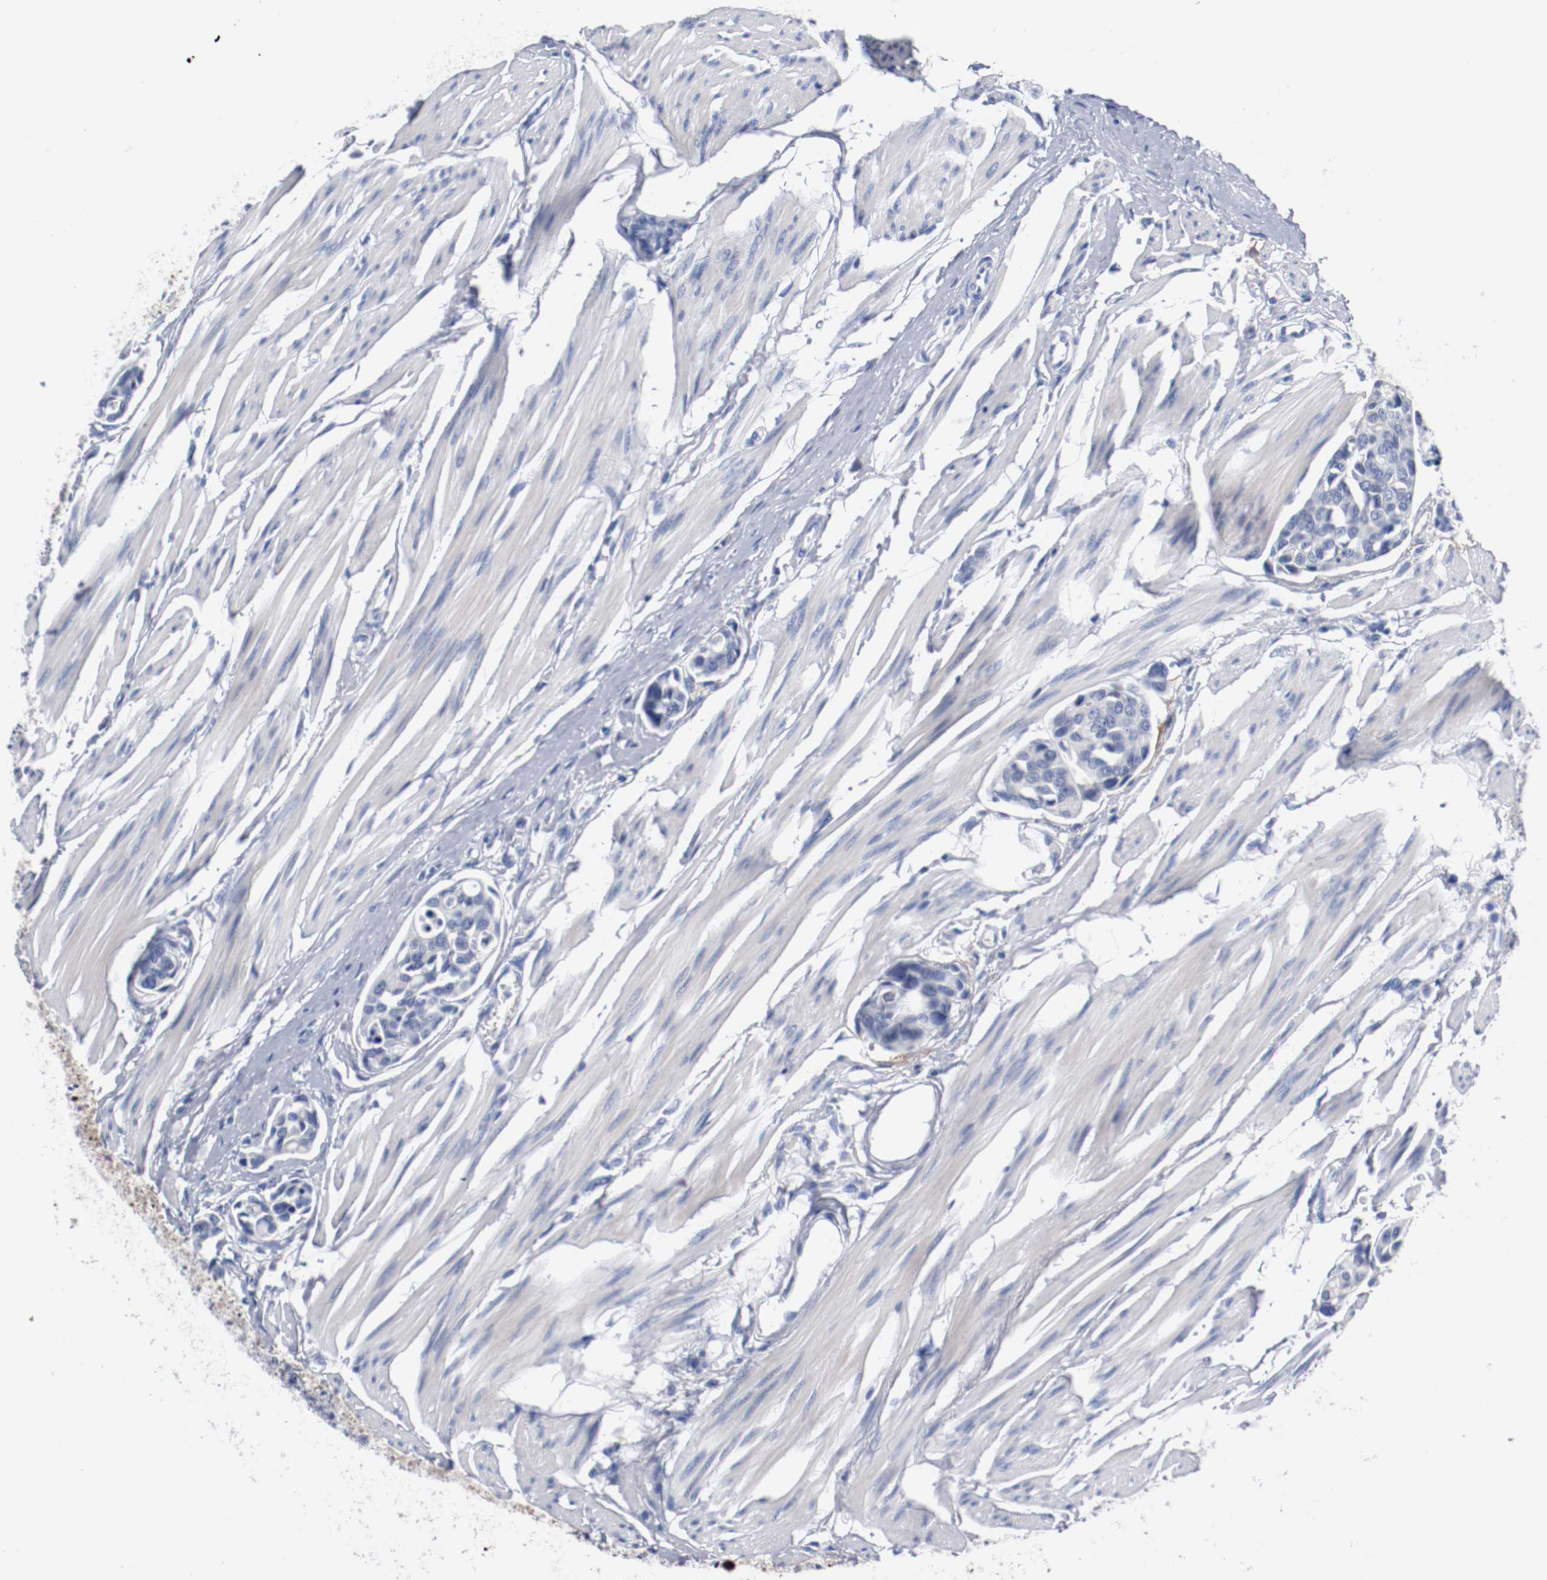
{"staining": {"intensity": "negative", "quantity": "none", "location": "none"}, "tissue": "urothelial cancer", "cell_type": "Tumor cells", "image_type": "cancer", "snomed": [{"axis": "morphology", "description": "Urothelial carcinoma, High grade"}, {"axis": "topography", "description": "Urinary bladder"}], "caption": "This is an immunohistochemistry (IHC) image of urothelial carcinoma (high-grade). There is no positivity in tumor cells.", "gene": "TNC", "patient": {"sex": "male", "age": 78}}